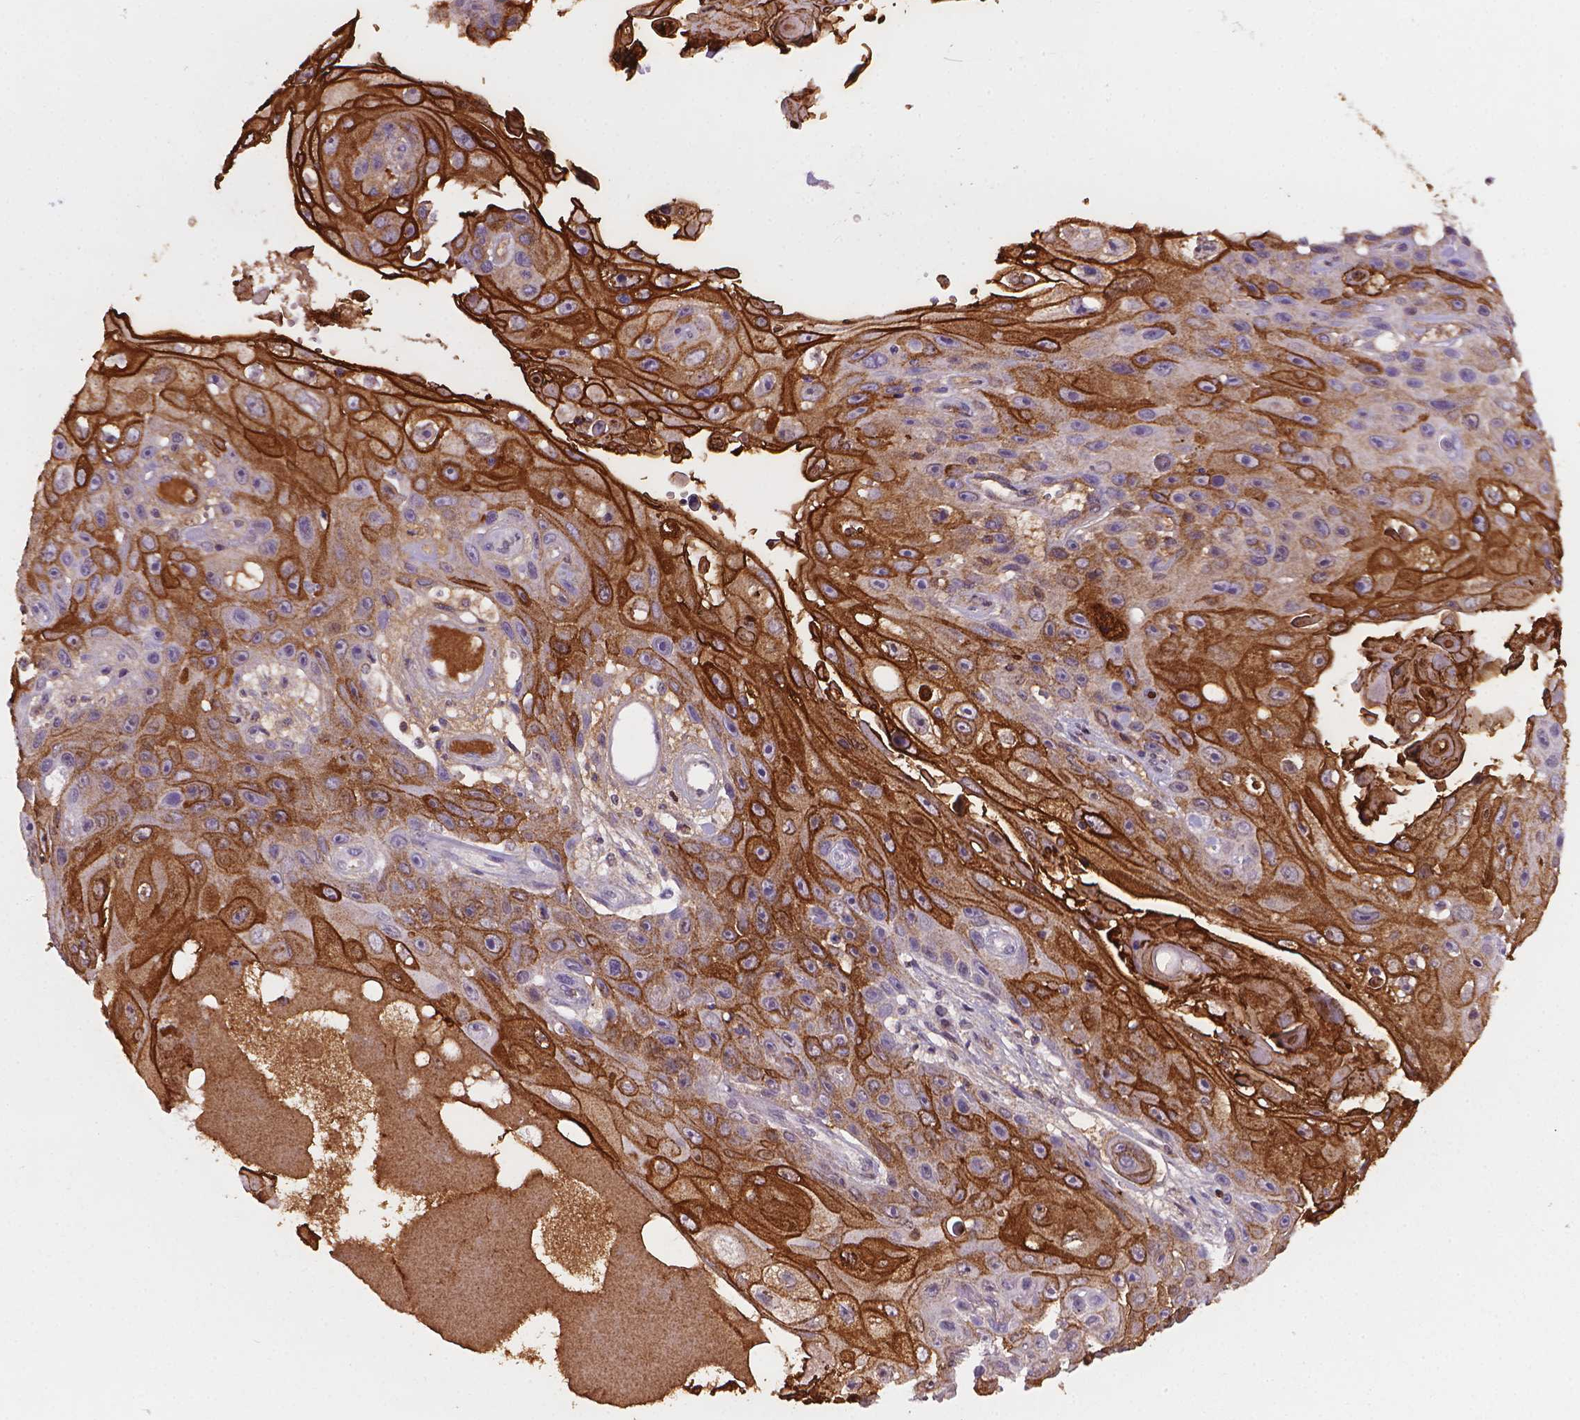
{"staining": {"intensity": "moderate", "quantity": "25%-75%", "location": "cytoplasmic/membranous"}, "tissue": "skin cancer", "cell_type": "Tumor cells", "image_type": "cancer", "snomed": [{"axis": "morphology", "description": "Squamous cell carcinoma, NOS"}, {"axis": "topography", "description": "Skin"}], "caption": "IHC photomicrograph of squamous cell carcinoma (skin) stained for a protein (brown), which shows medium levels of moderate cytoplasmic/membranous positivity in about 25%-75% of tumor cells.", "gene": "MUC1", "patient": {"sex": "male", "age": 82}}